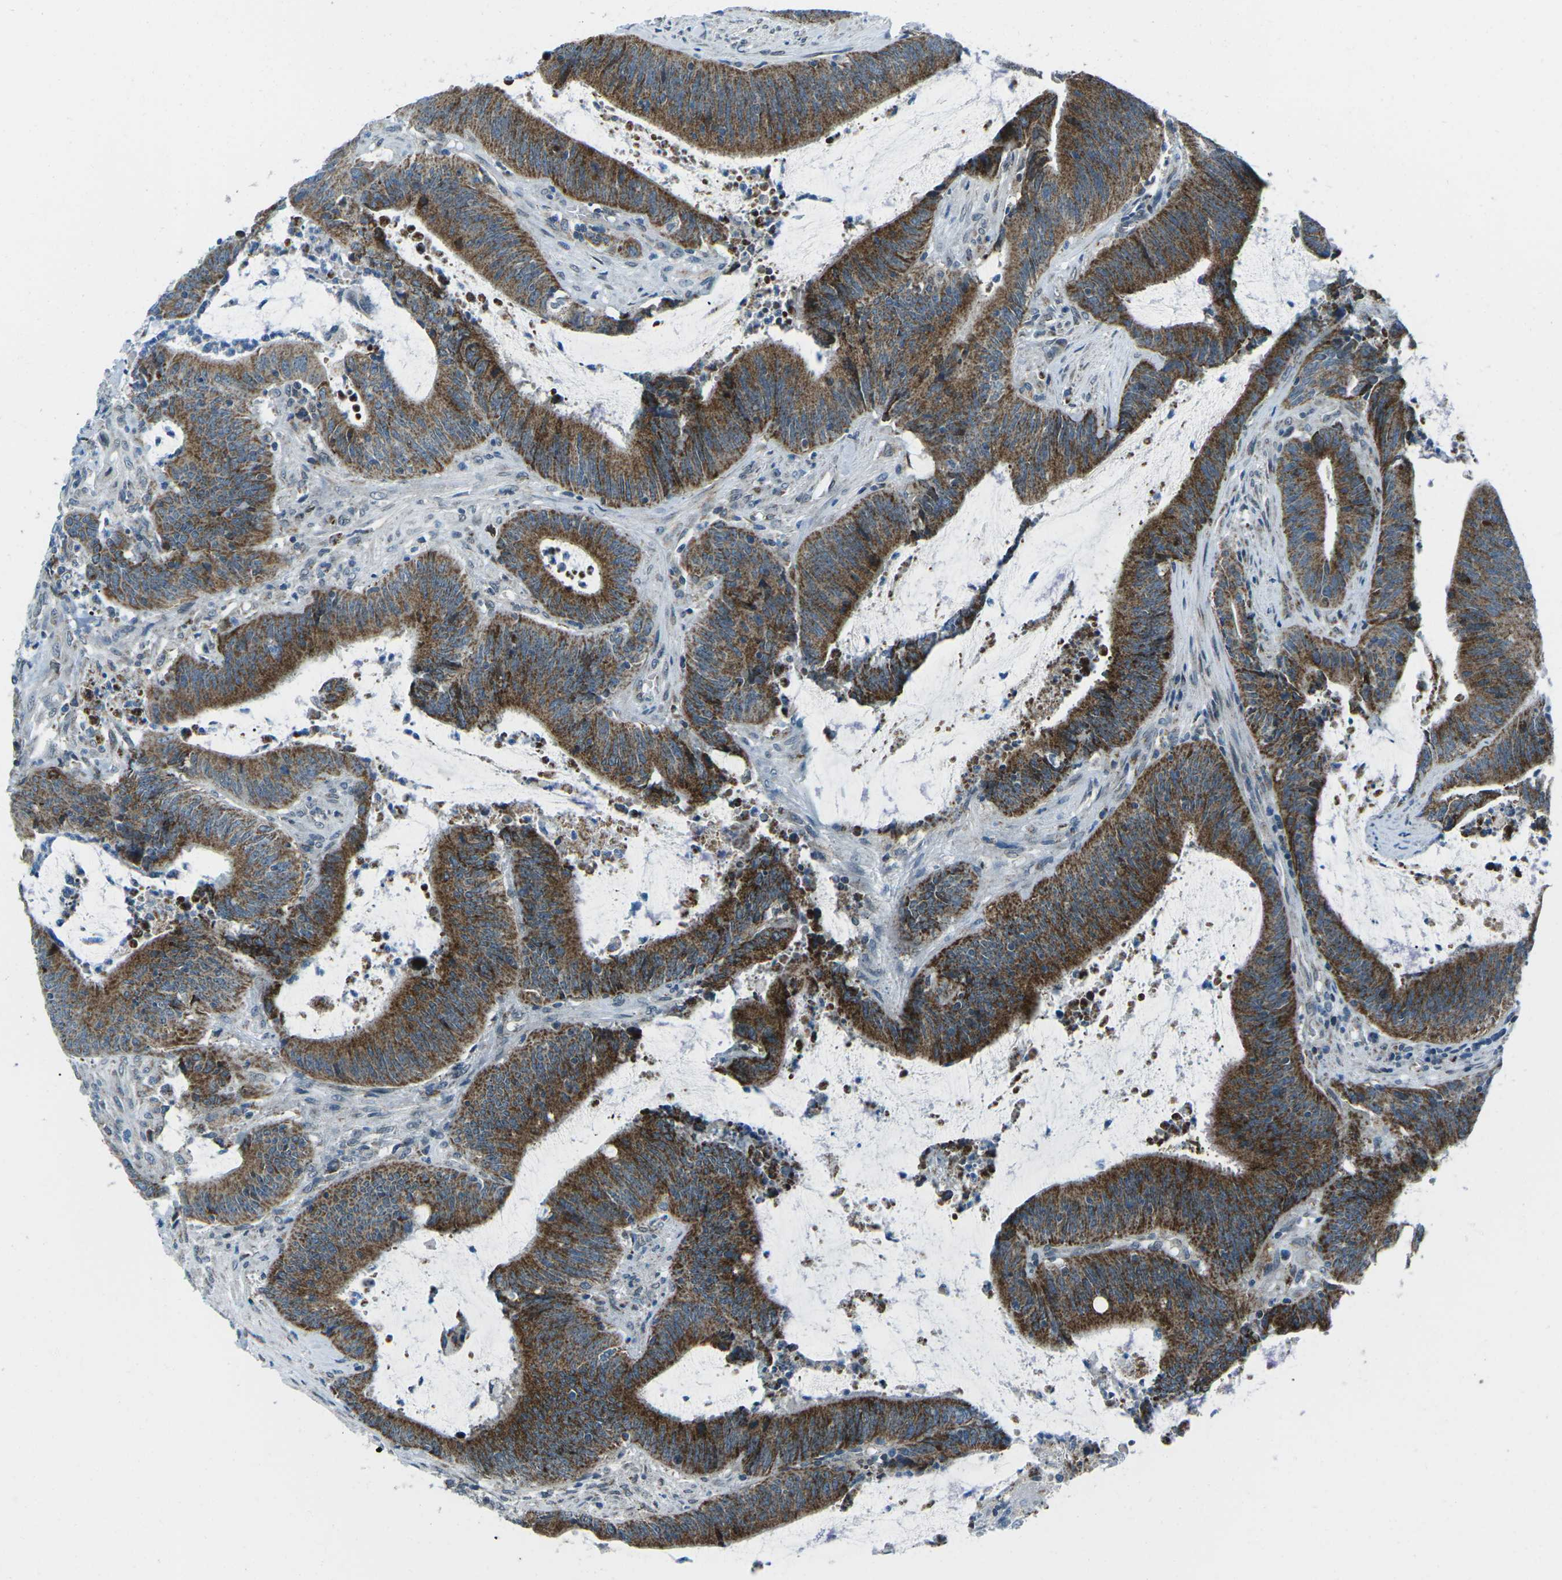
{"staining": {"intensity": "strong", "quantity": ">75%", "location": "cytoplasmic/membranous"}, "tissue": "colorectal cancer", "cell_type": "Tumor cells", "image_type": "cancer", "snomed": [{"axis": "morphology", "description": "Normal tissue, NOS"}, {"axis": "morphology", "description": "Adenocarcinoma, NOS"}, {"axis": "topography", "description": "Rectum"}], "caption": "Colorectal cancer stained with DAB (3,3'-diaminobenzidine) immunohistochemistry displays high levels of strong cytoplasmic/membranous staining in about >75% of tumor cells.", "gene": "RFESD", "patient": {"sex": "female", "age": 66}}